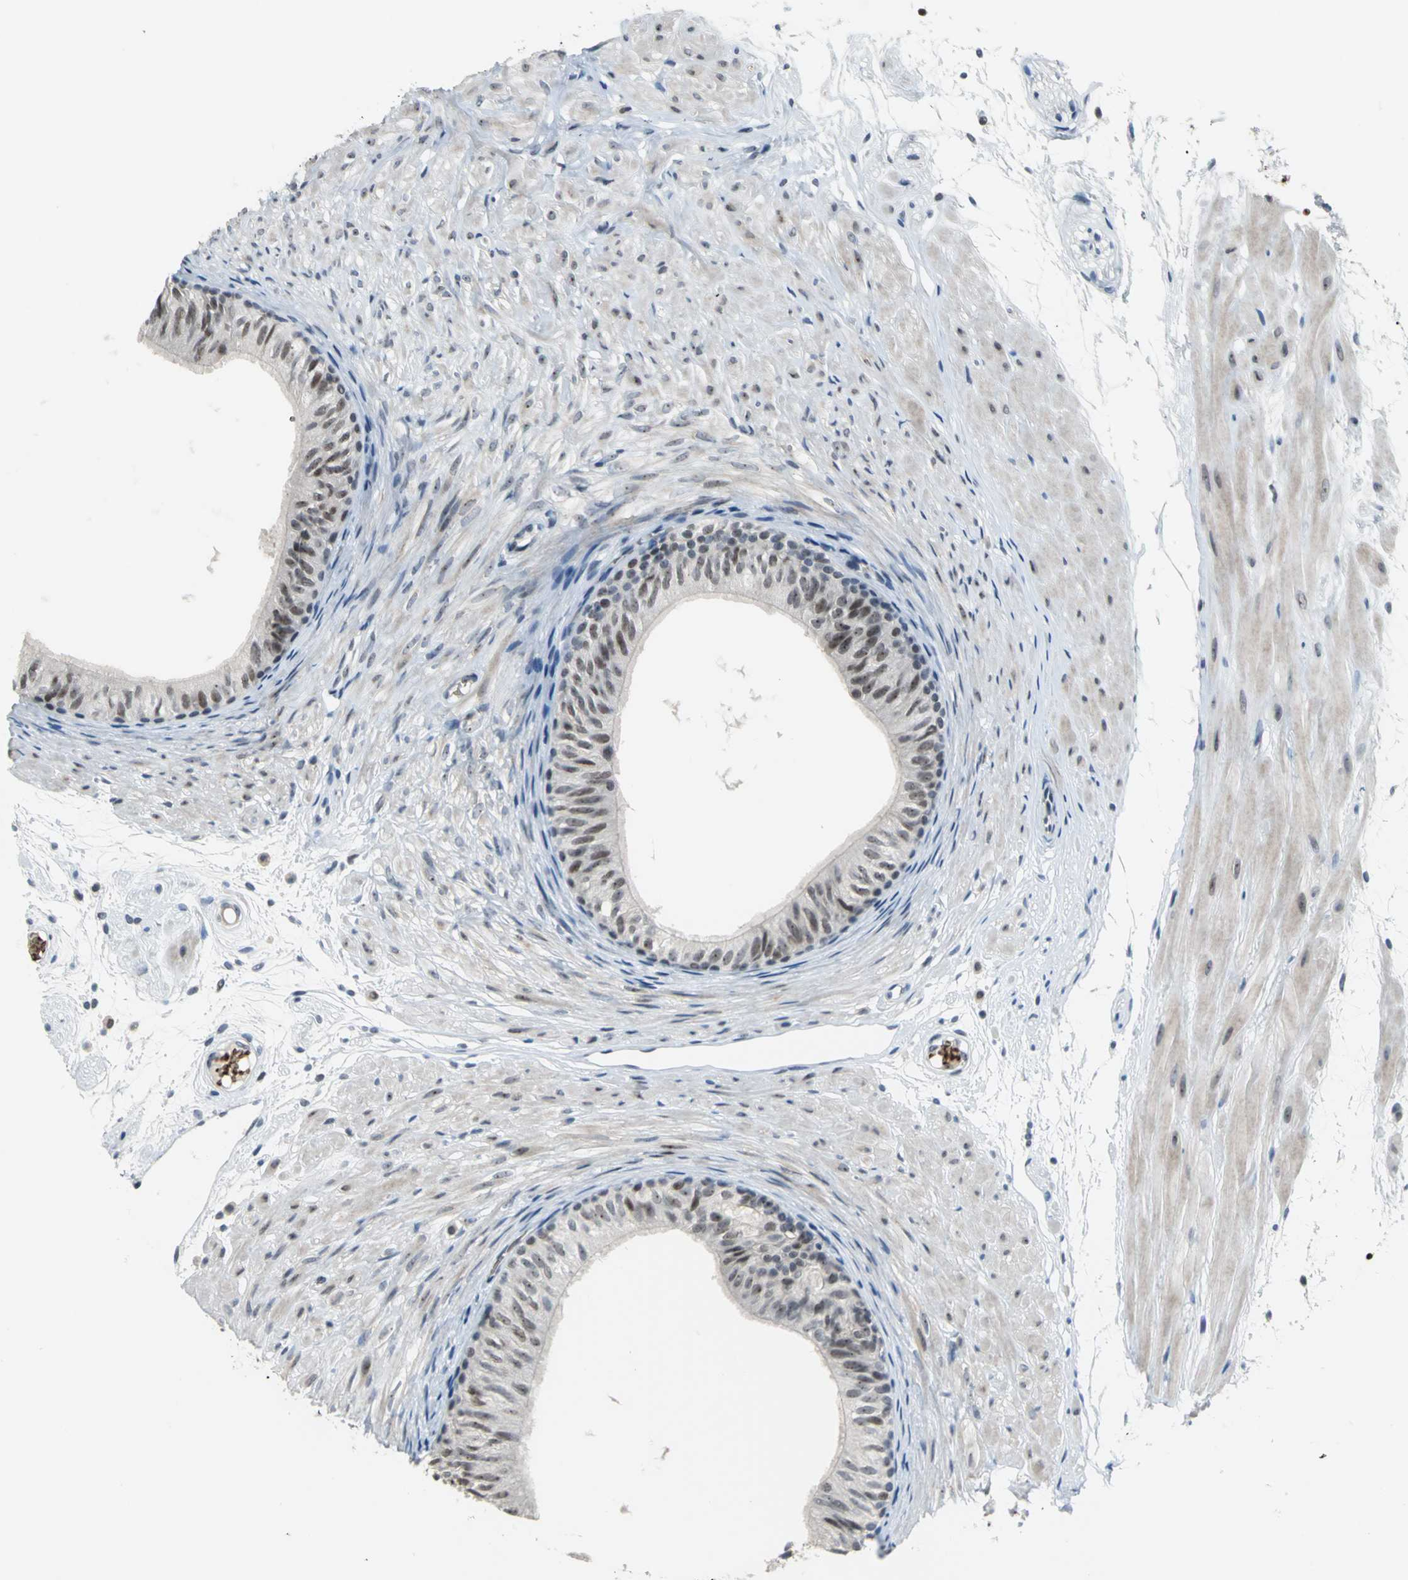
{"staining": {"intensity": "weak", "quantity": "25%-75%", "location": "nuclear"}, "tissue": "epididymis", "cell_type": "Glandular cells", "image_type": "normal", "snomed": [{"axis": "morphology", "description": "Normal tissue, NOS"}, {"axis": "morphology", "description": "Atrophy, NOS"}, {"axis": "topography", "description": "Testis"}, {"axis": "topography", "description": "Epididymis"}], "caption": "Glandular cells reveal low levels of weak nuclear positivity in approximately 25%-75% of cells in unremarkable epididymis. (brown staining indicates protein expression, while blue staining denotes nuclei).", "gene": "GLI3", "patient": {"sex": "male", "age": 18}}